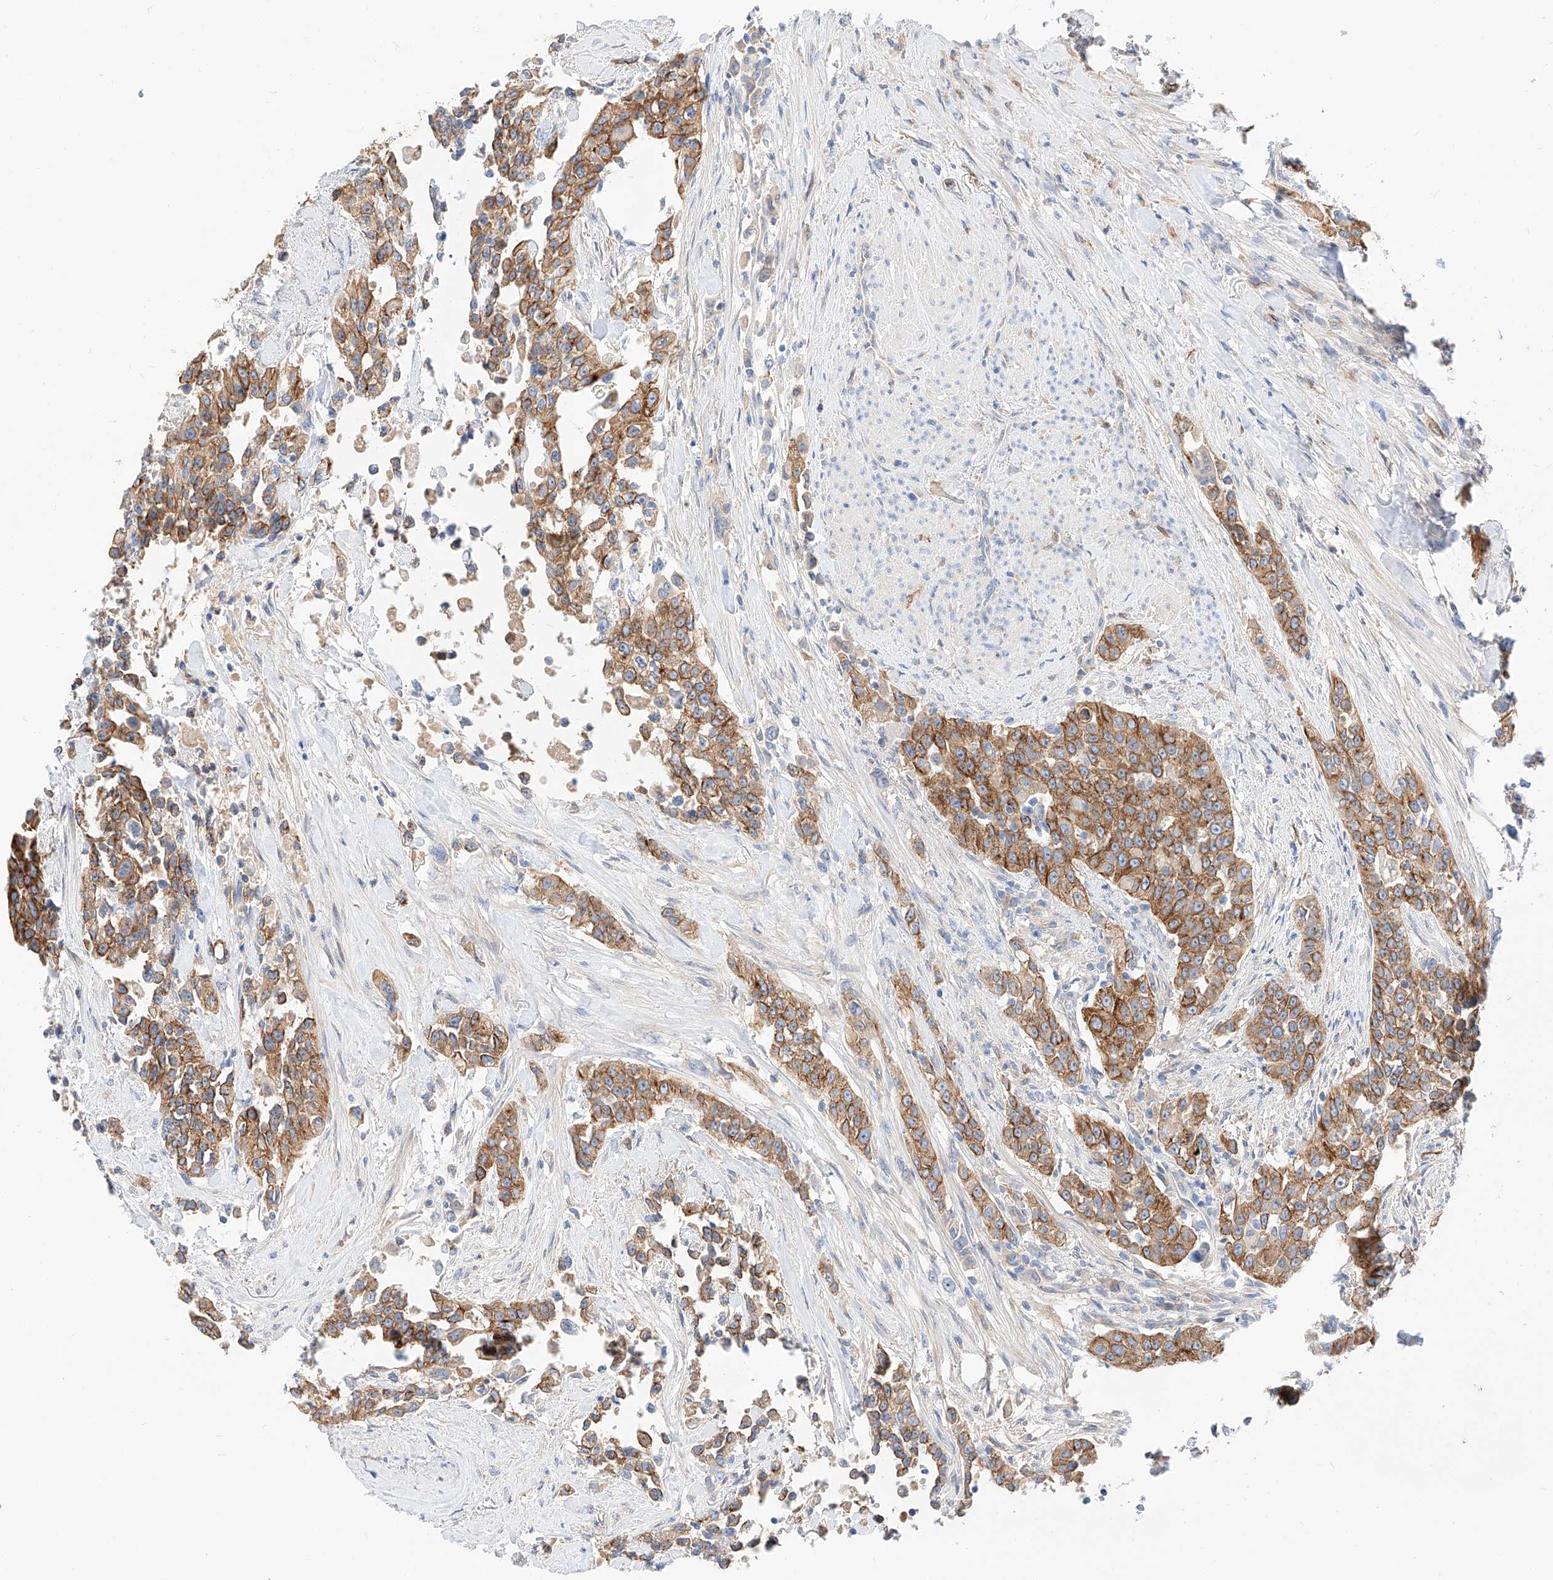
{"staining": {"intensity": "moderate", "quantity": ">75%", "location": "cytoplasmic/membranous"}, "tissue": "urothelial cancer", "cell_type": "Tumor cells", "image_type": "cancer", "snomed": [{"axis": "morphology", "description": "Urothelial carcinoma, High grade"}, {"axis": "topography", "description": "Urinary bladder"}], "caption": "Urothelial cancer stained with a brown dye shows moderate cytoplasmic/membranous positive staining in approximately >75% of tumor cells.", "gene": "MAP7", "patient": {"sex": "female", "age": 80}}